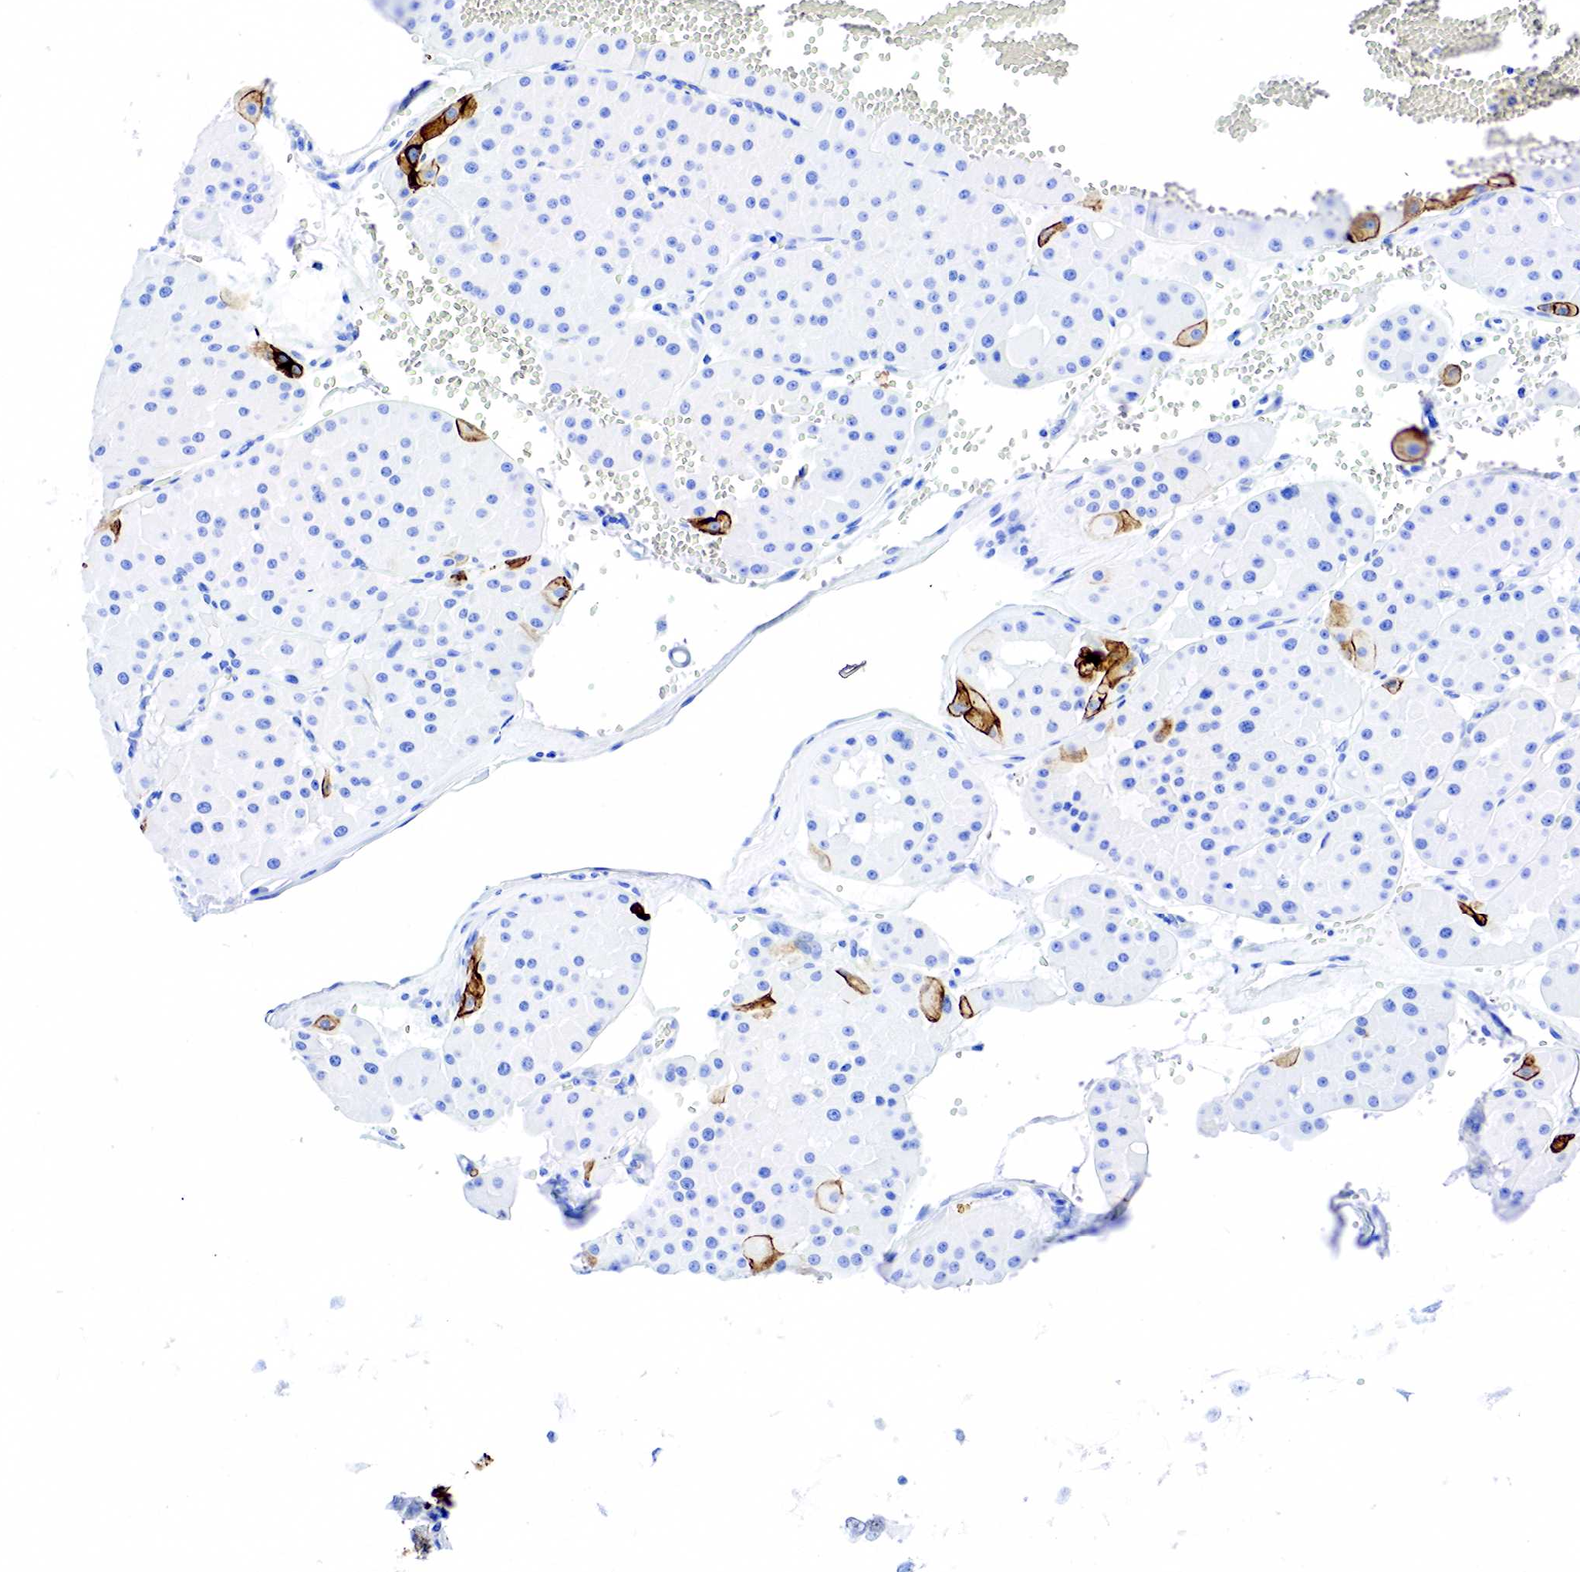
{"staining": {"intensity": "strong", "quantity": "<25%", "location": "cytoplasmic/membranous"}, "tissue": "renal cancer", "cell_type": "Tumor cells", "image_type": "cancer", "snomed": [{"axis": "morphology", "description": "Adenocarcinoma, uncertain malignant potential"}, {"axis": "topography", "description": "Kidney"}], "caption": "The micrograph reveals a brown stain indicating the presence of a protein in the cytoplasmic/membranous of tumor cells in renal cancer. The staining is performed using DAB brown chromogen to label protein expression. The nuclei are counter-stained blue using hematoxylin.", "gene": "KRT7", "patient": {"sex": "male", "age": 63}}